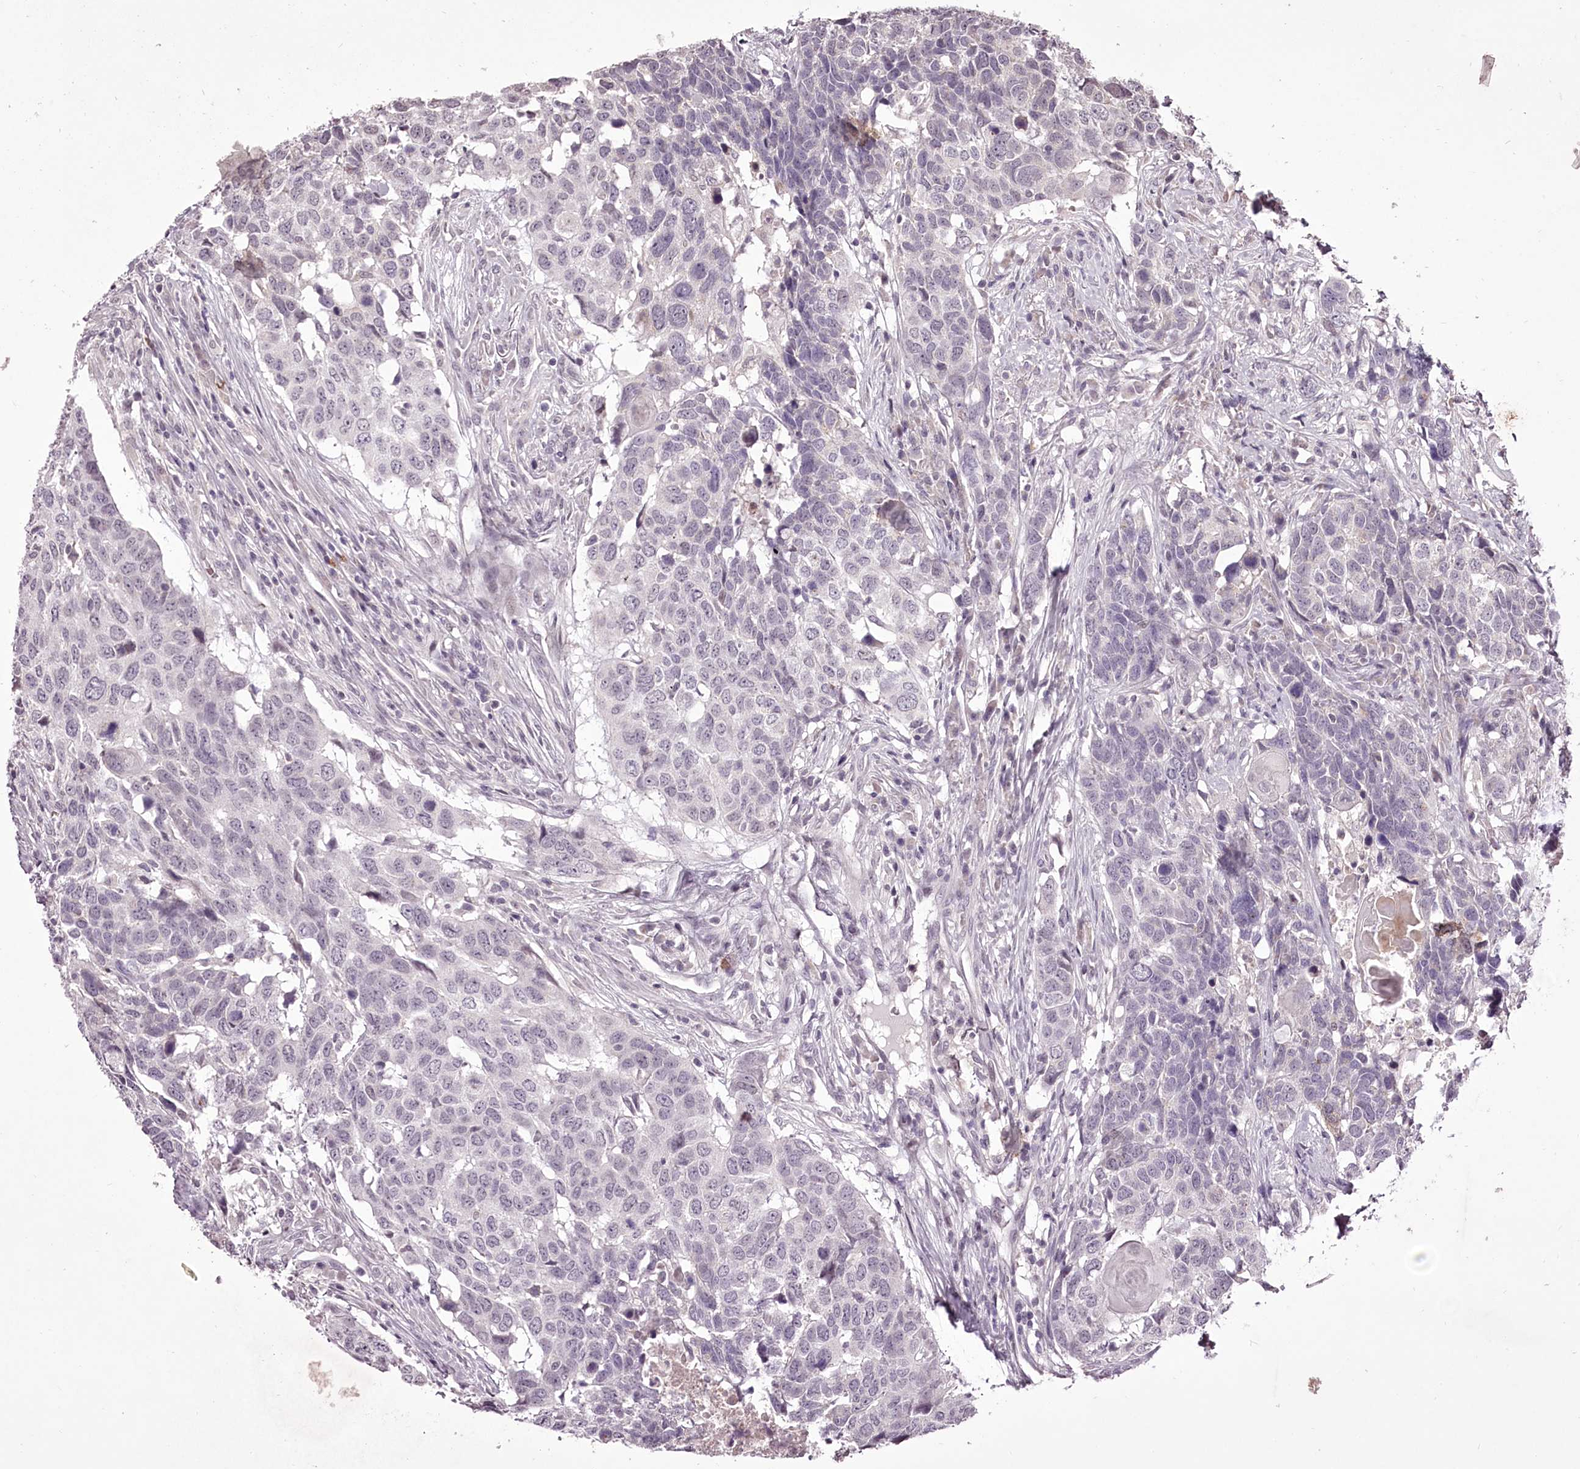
{"staining": {"intensity": "negative", "quantity": "none", "location": "none"}, "tissue": "head and neck cancer", "cell_type": "Tumor cells", "image_type": "cancer", "snomed": [{"axis": "morphology", "description": "Squamous cell carcinoma, NOS"}, {"axis": "topography", "description": "Head-Neck"}], "caption": "Histopathology image shows no significant protein expression in tumor cells of head and neck squamous cell carcinoma.", "gene": "ADRA1D", "patient": {"sex": "male", "age": 66}}